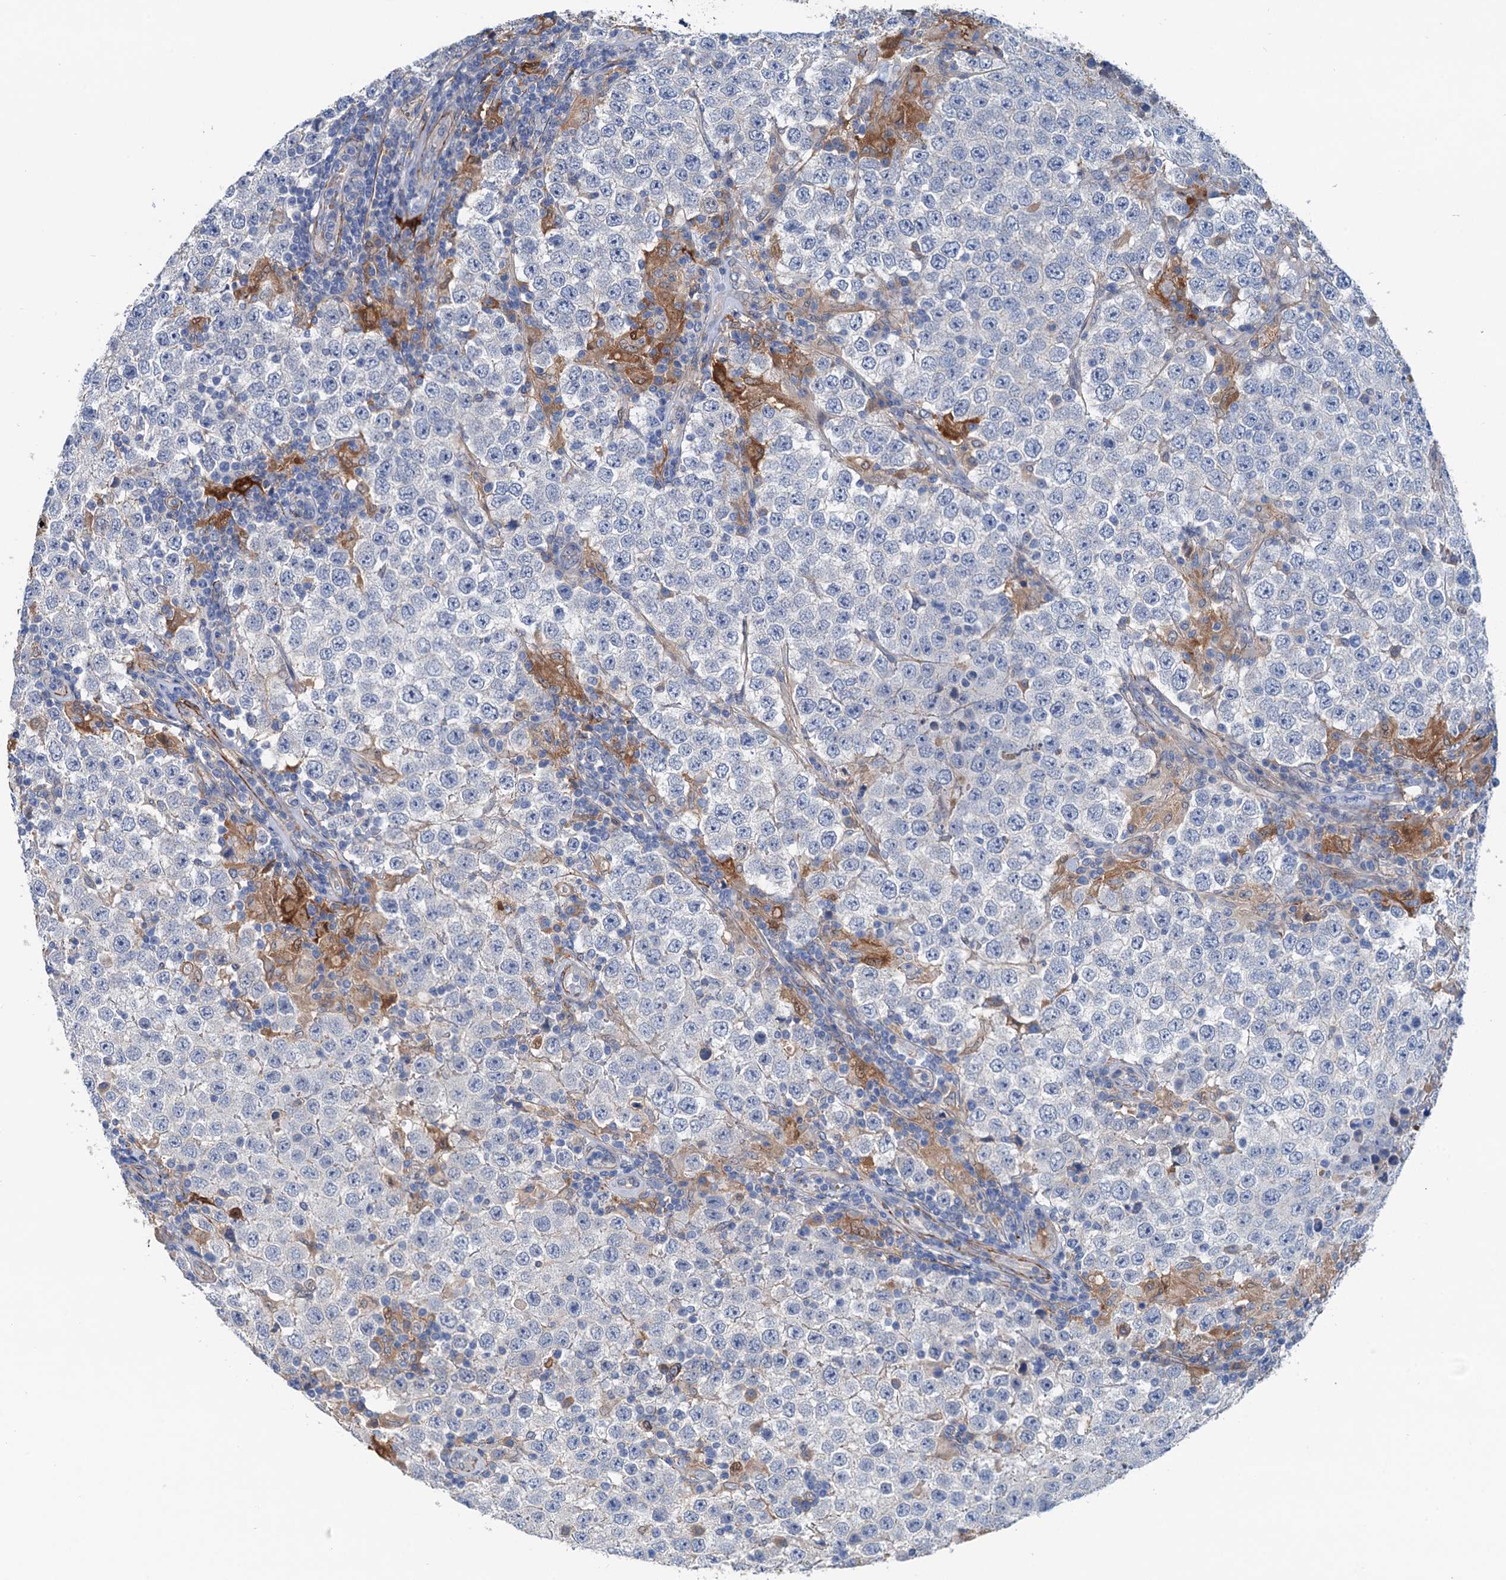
{"staining": {"intensity": "negative", "quantity": "none", "location": "none"}, "tissue": "testis cancer", "cell_type": "Tumor cells", "image_type": "cancer", "snomed": [{"axis": "morphology", "description": "Normal tissue, NOS"}, {"axis": "morphology", "description": "Urothelial carcinoma, High grade"}, {"axis": "morphology", "description": "Seminoma, NOS"}, {"axis": "morphology", "description": "Carcinoma, Embryonal, NOS"}, {"axis": "topography", "description": "Urinary bladder"}, {"axis": "topography", "description": "Testis"}], "caption": "This is an immunohistochemistry histopathology image of testis urothelial carcinoma (high-grade). There is no expression in tumor cells.", "gene": "CSTPP1", "patient": {"sex": "male", "age": 41}}